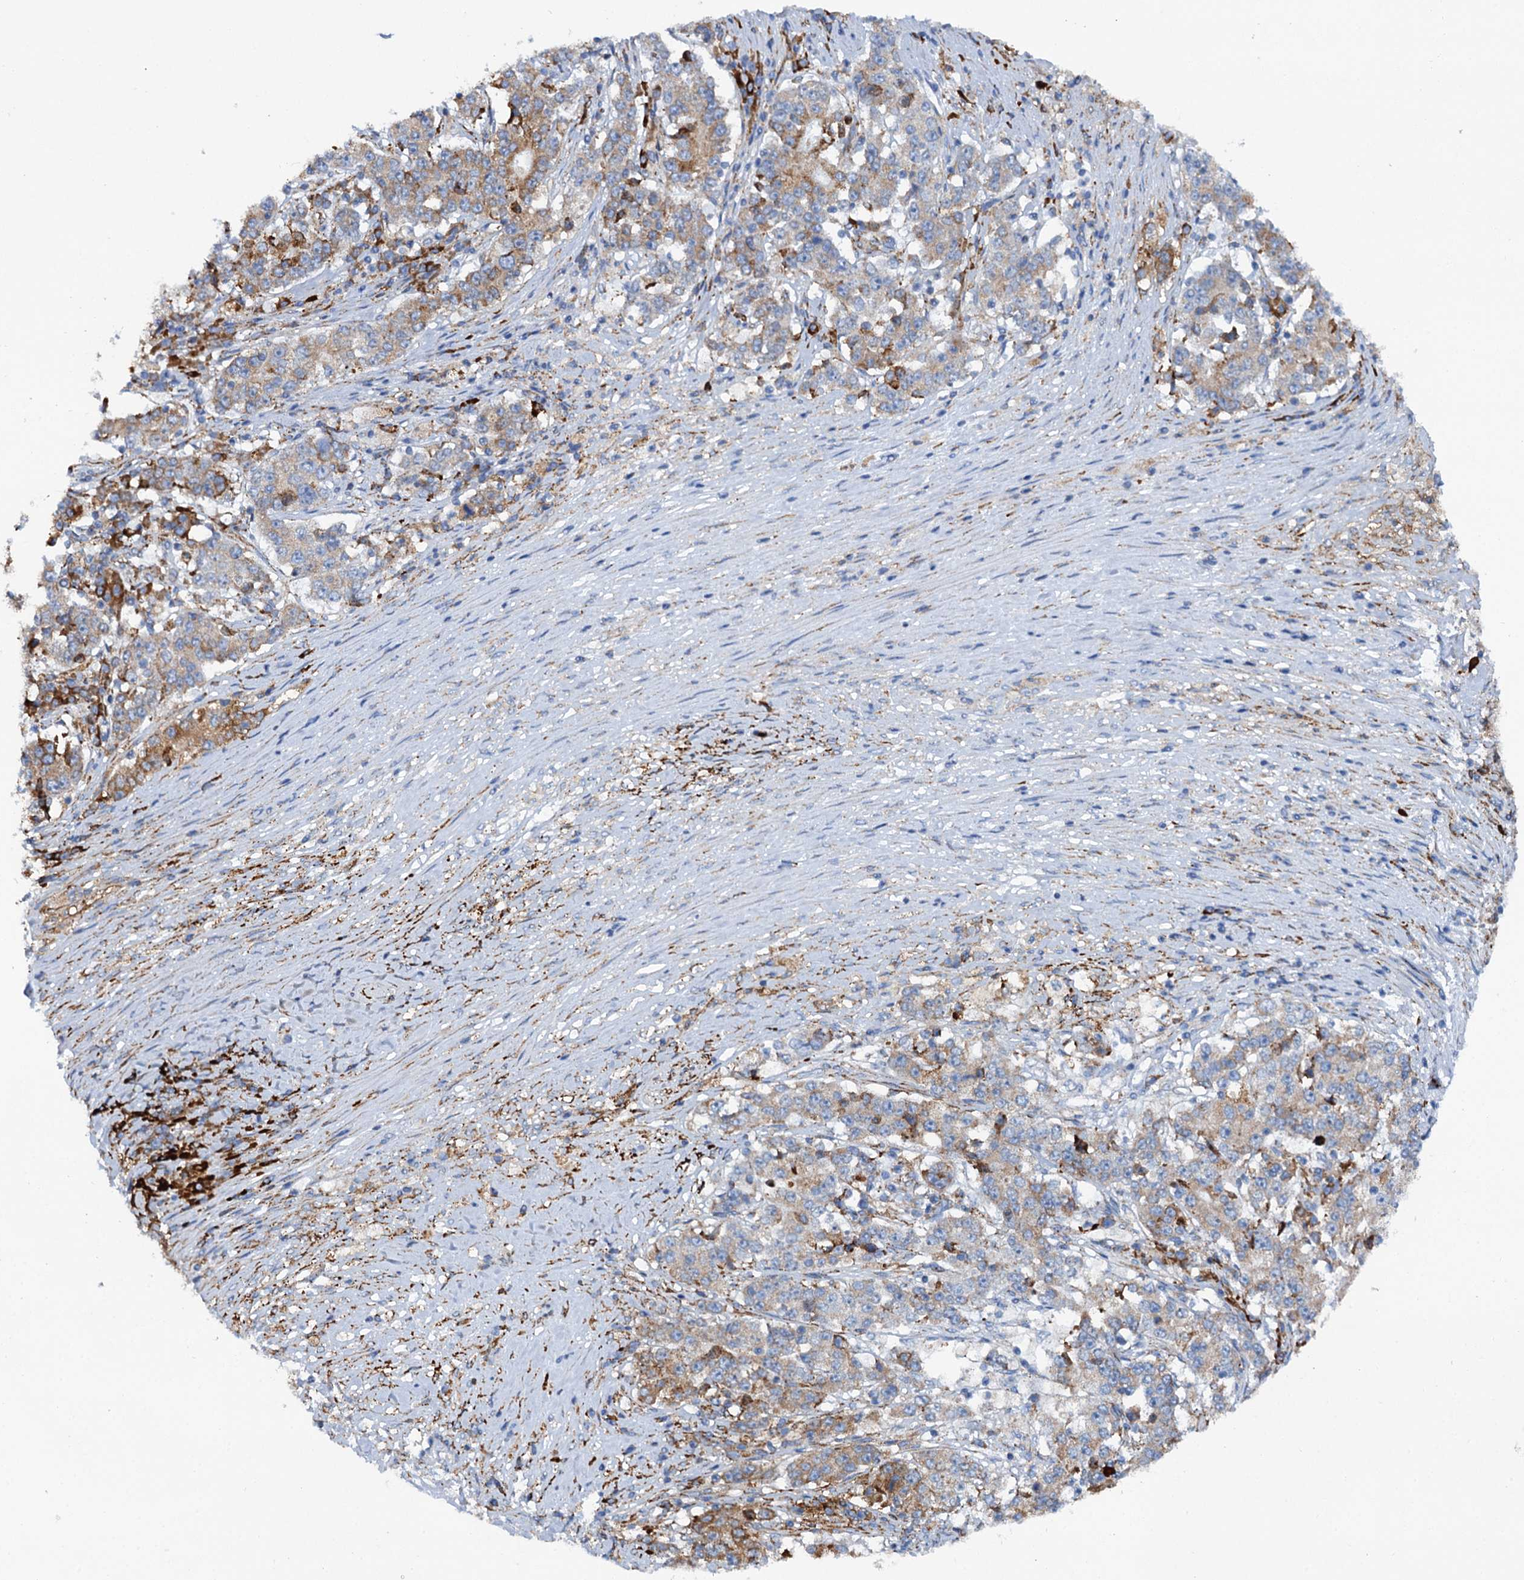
{"staining": {"intensity": "moderate", "quantity": "25%-75%", "location": "cytoplasmic/membranous"}, "tissue": "stomach cancer", "cell_type": "Tumor cells", "image_type": "cancer", "snomed": [{"axis": "morphology", "description": "Adenocarcinoma, NOS"}, {"axis": "topography", "description": "Stomach"}], "caption": "Immunohistochemical staining of adenocarcinoma (stomach) displays medium levels of moderate cytoplasmic/membranous protein staining in approximately 25%-75% of tumor cells. The protein is shown in brown color, while the nuclei are stained blue.", "gene": "SHE", "patient": {"sex": "male", "age": 59}}